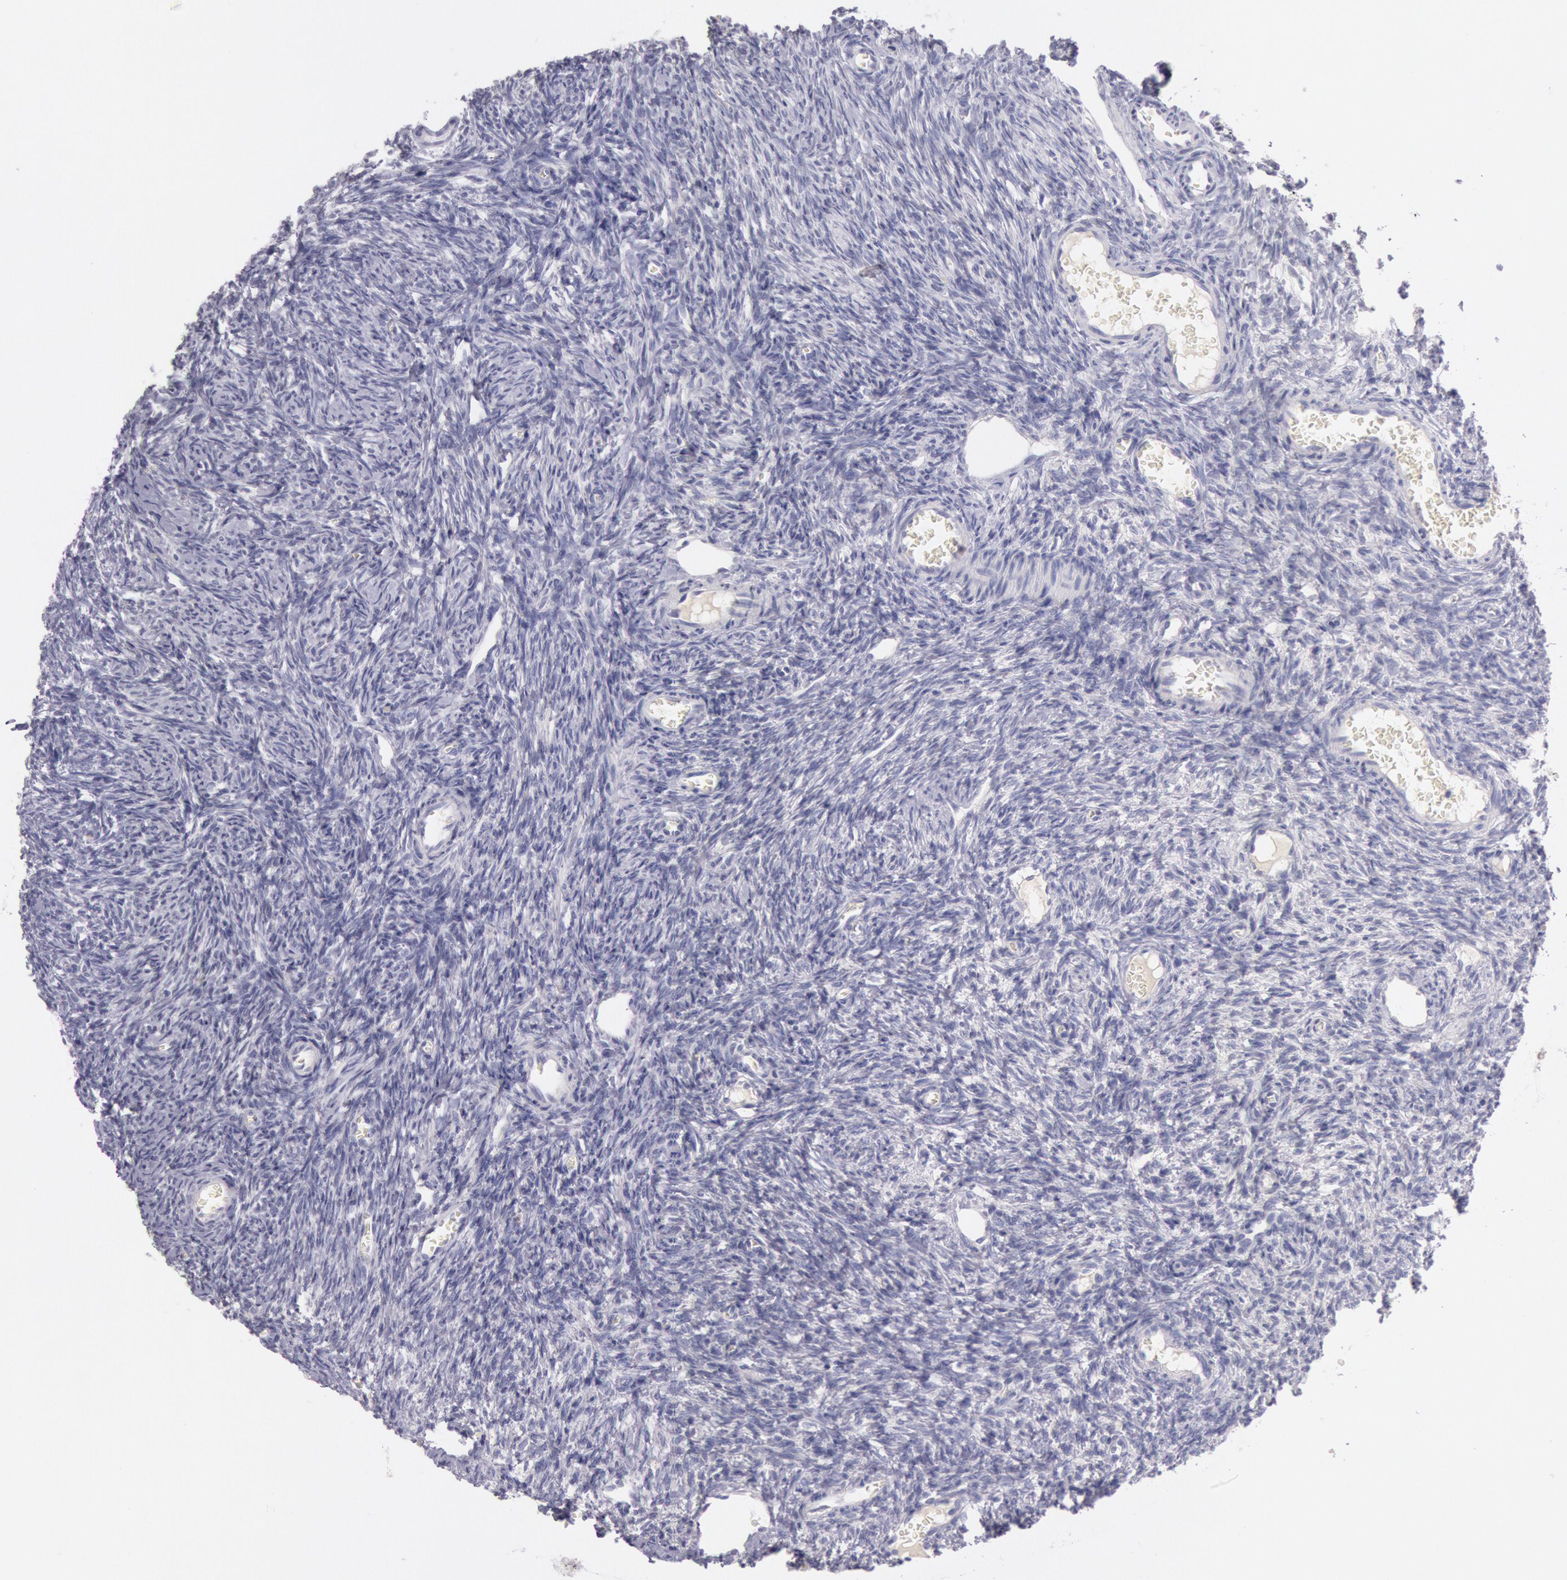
{"staining": {"intensity": "negative", "quantity": "none", "location": "none"}, "tissue": "ovary", "cell_type": "Follicle cells", "image_type": "normal", "snomed": [{"axis": "morphology", "description": "Normal tissue, NOS"}, {"axis": "topography", "description": "Ovary"}], "caption": "Follicle cells show no significant expression in benign ovary. (DAB IHC visualized using brightfield microscopy, high magnification).", "gene": "EGFR", "patient": {"sex": "female", "age": 27}}